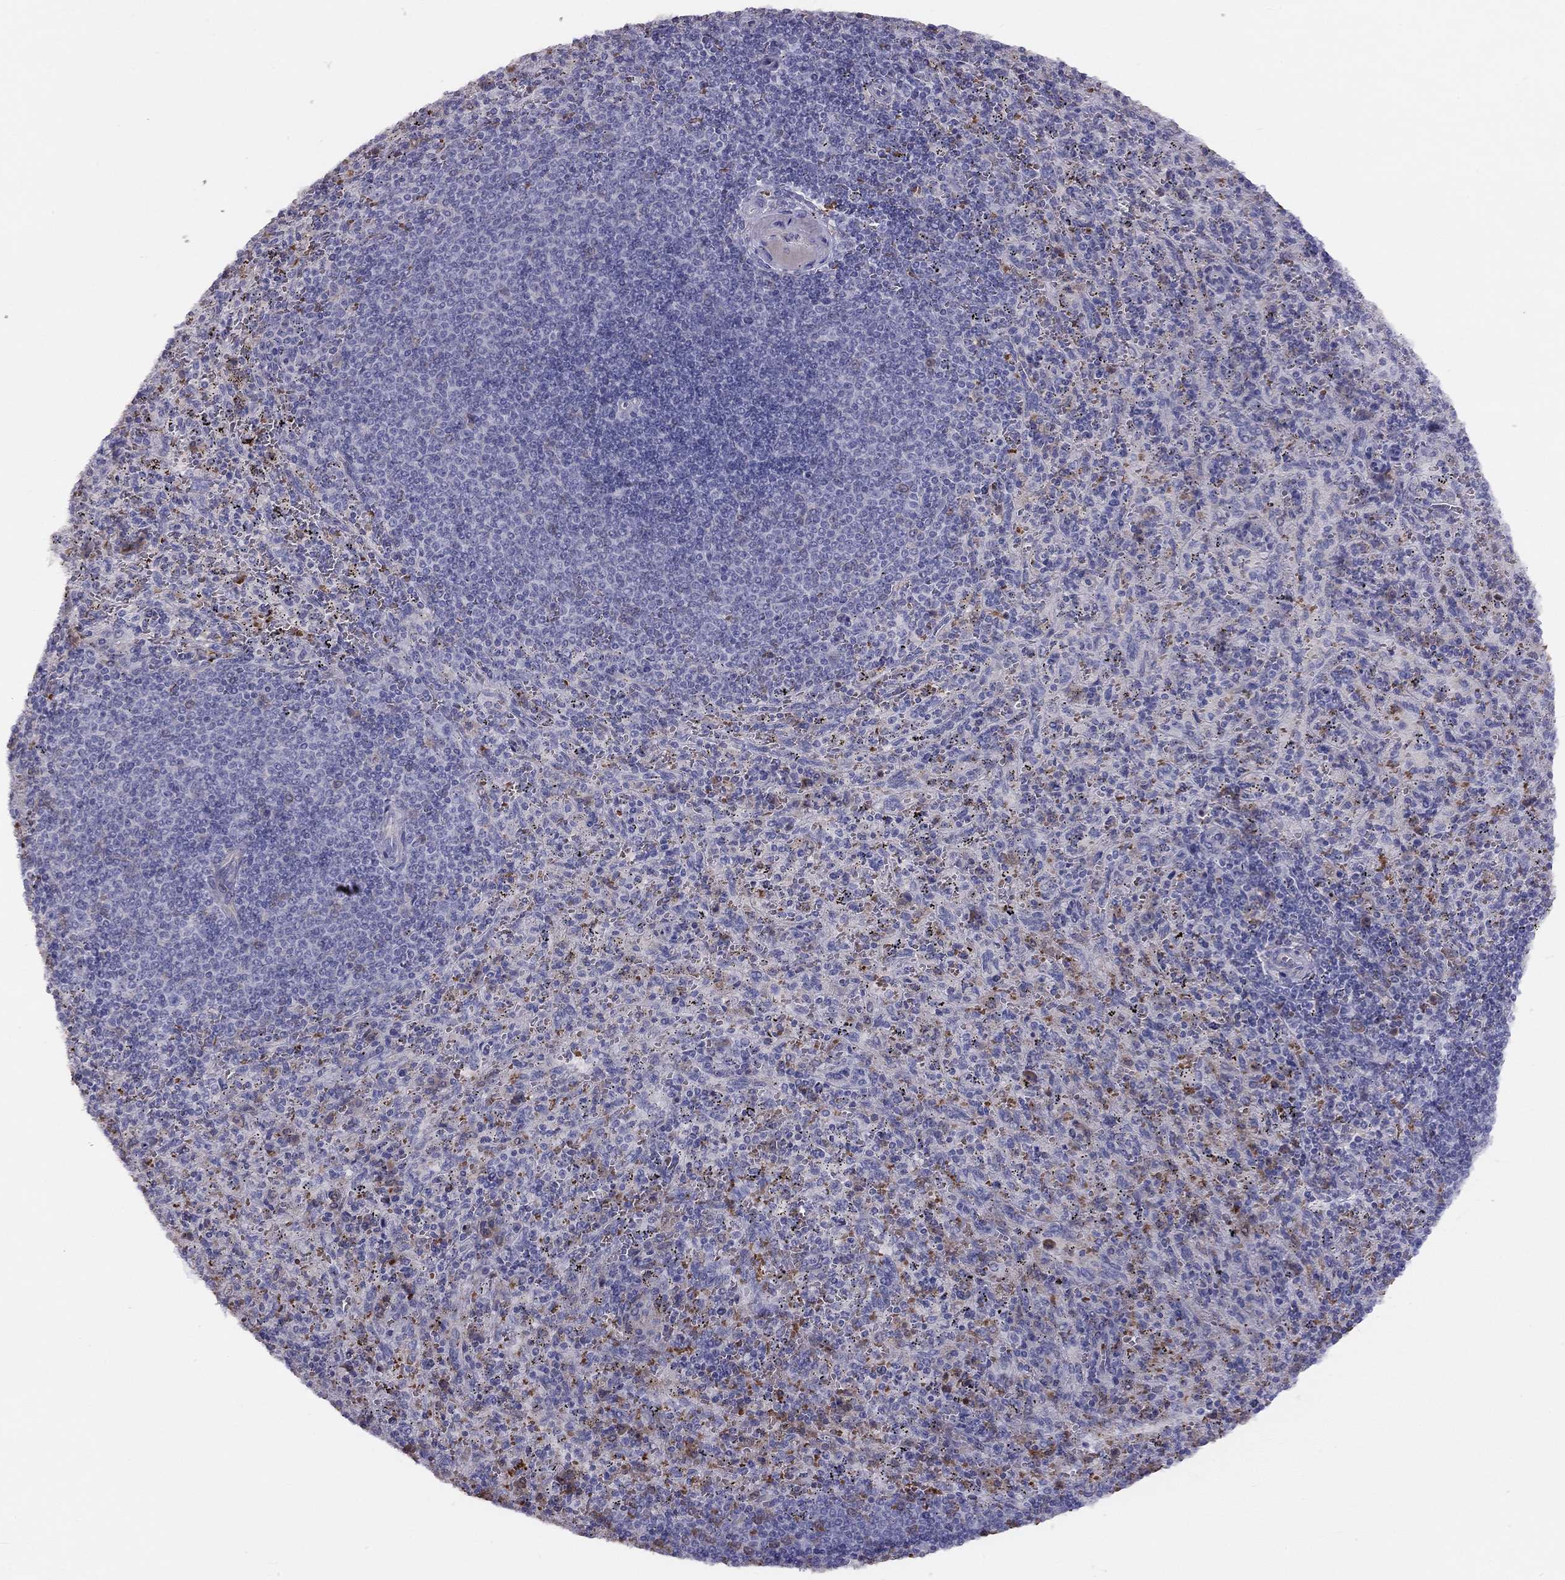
{"staining": {"intensity": "negative", "quantity": "none", "location": "none"}, "tissue": "spleen", "cell_type": "Cells in red pulp", "image_type": "normal", "snomed": [{"axis": "morphology", "description": "Normal tissue, NOS"}, {"axis": "topography", "description": "Spleen"}], "caption": "High magnification brightfield microscopy of benign spleen stained with DAB (3,3'-diaminobenzidine) (brown) and counterstained with hematoxylin (blue): cells in red pulp show no significant expression. (DAB (3,3'-diaminobenzidine) IHC visualized using brightfield microscopy, high magnification).", "gene": "RHCE", "patient": {"sex": "male", "age": 57}}